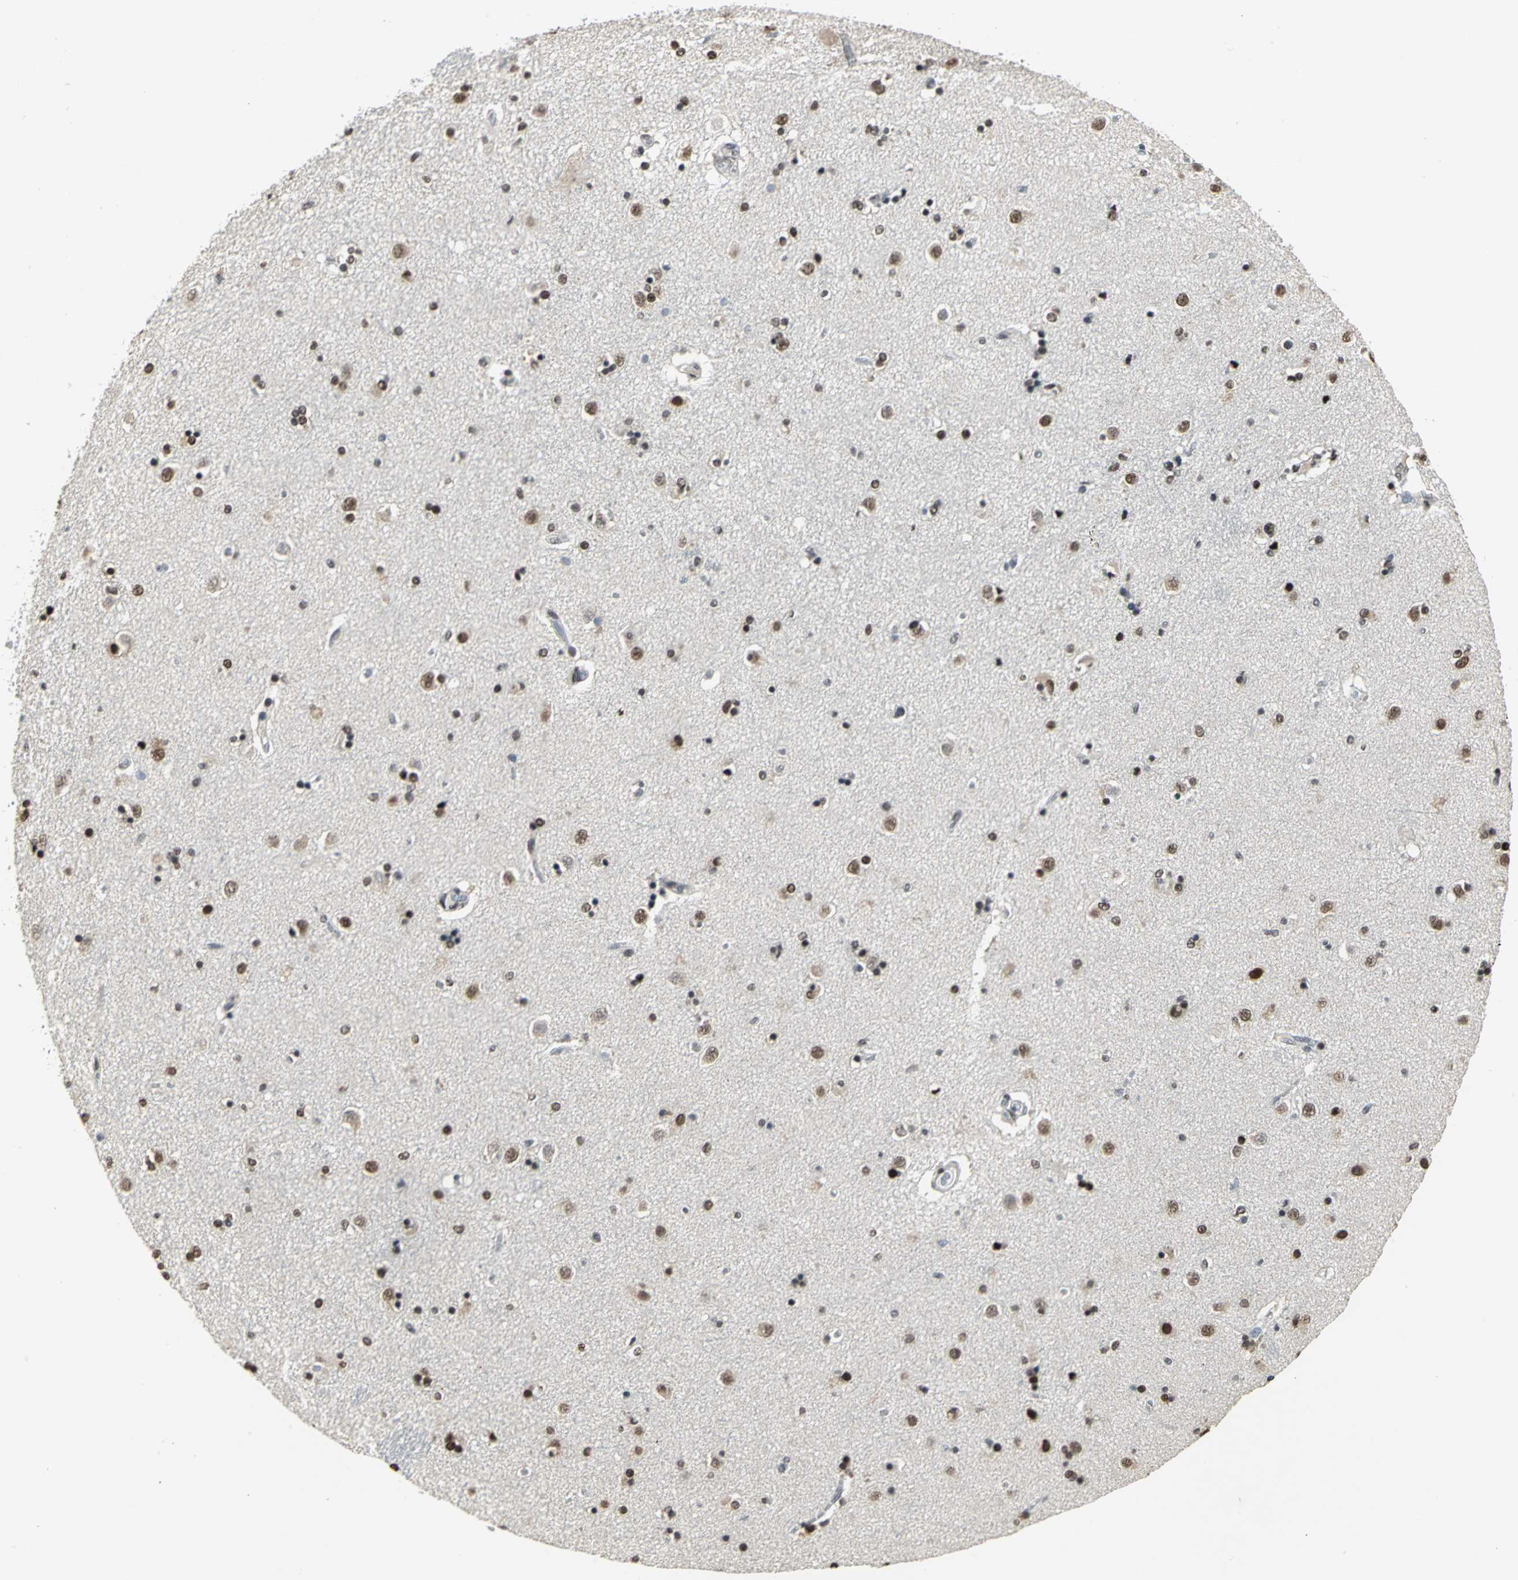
{"staining": {"intensity": "strong", "quantity": ">75%", "location": "nuclear"}, "tissue": "caudate", "cell_type": "Glial cells", "image_type": "normal", "snomed": [{"axis": "morphology", "description": "Normal tissue, NOS"}, {"axis": "topography", "description": "Lateral ventricle wall"}], "caption": "Glial cells exhibit high levels of strong nuclear staining in about >75% of cells in benign human caudate. Nuclei are stained in blue.", "gene": "CCDC88C", "patient": {"sex": "female", "age": 54}}